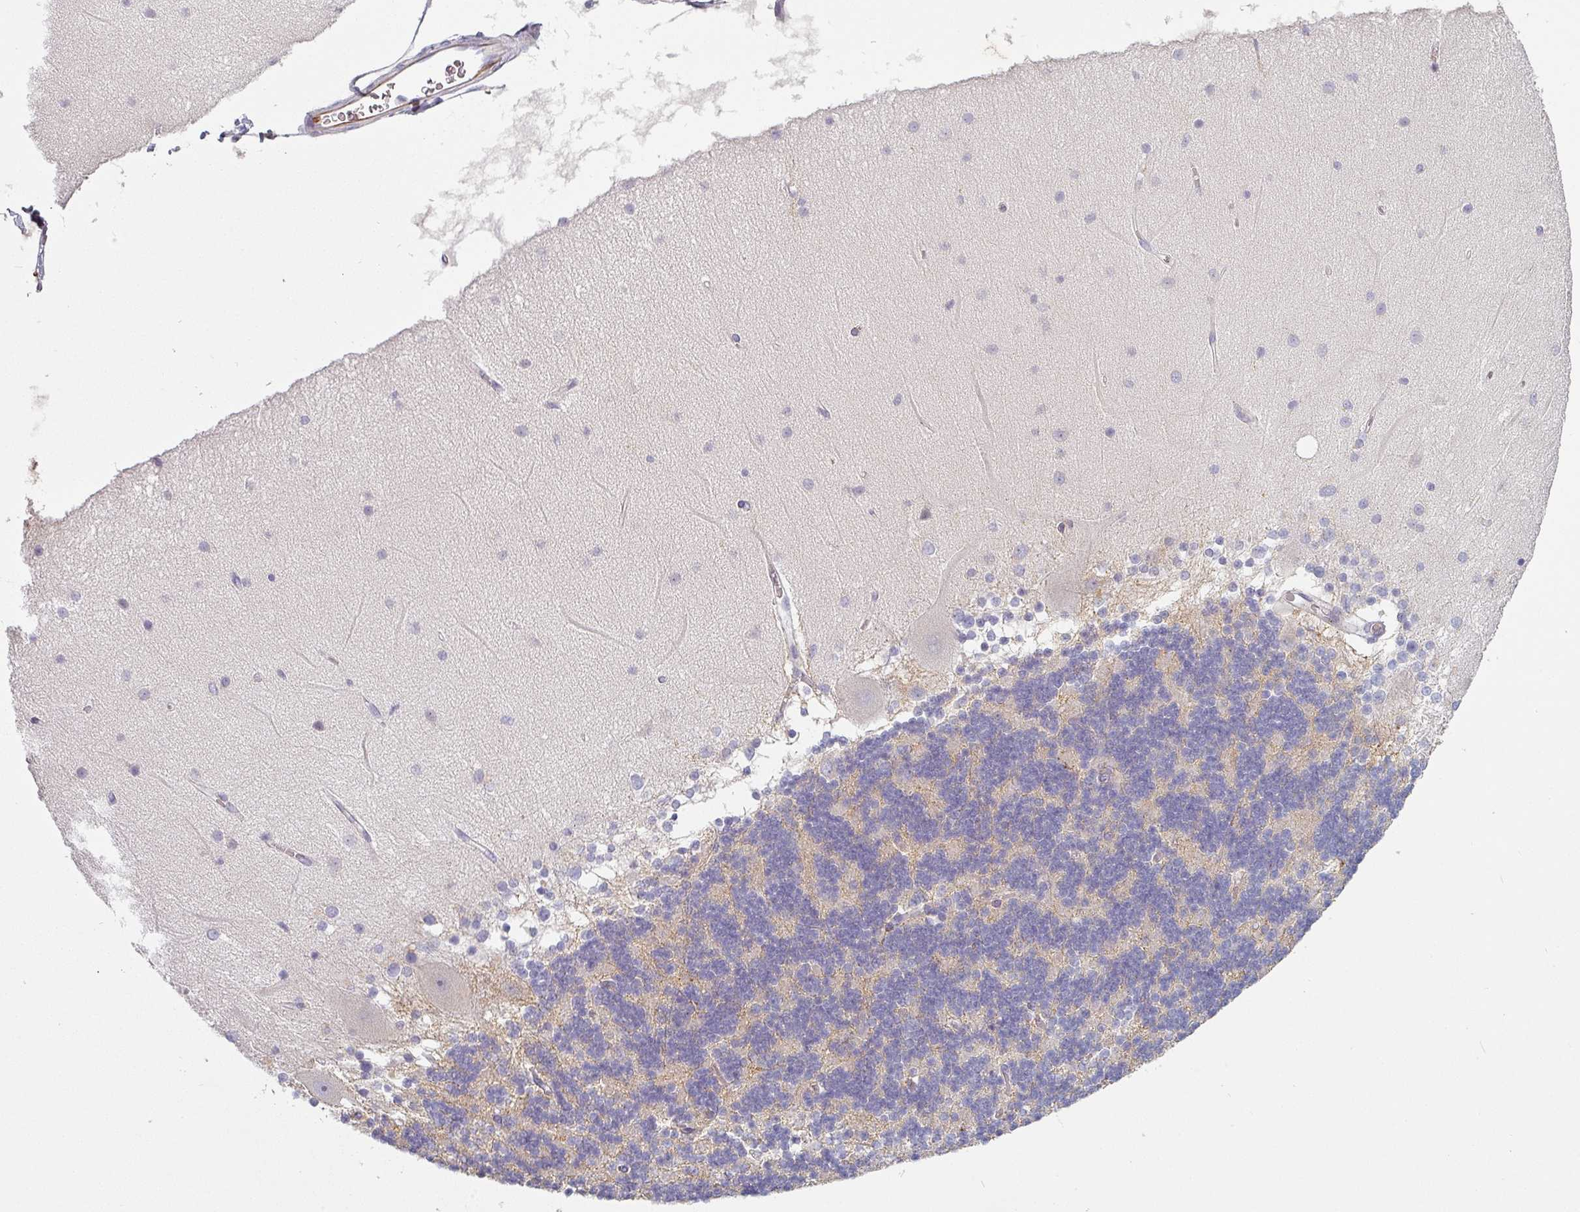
{"staining": {"intensity": "weak", "quantity": "25%-75%", "location": "cytoplasmic/membranous"}, "tissue": "cerebellum", "cell_type": "Cells in granular layer", "image_type": "normal", "snomed": [{"axis": "morphology", "description": "Normal tissue, NOS"}, {"axis": "topography", "description": "Cerebellum"}], "caption": "Weak cytoplasmic/membranous protein positivity is appreciated in approximately 25%-75% of cells in granular layer in cerebellum. (IHC, brightfield microscopy, high magnification).", "gene": "PRODH2", "patient": {"sex": "female", "age": 54}}